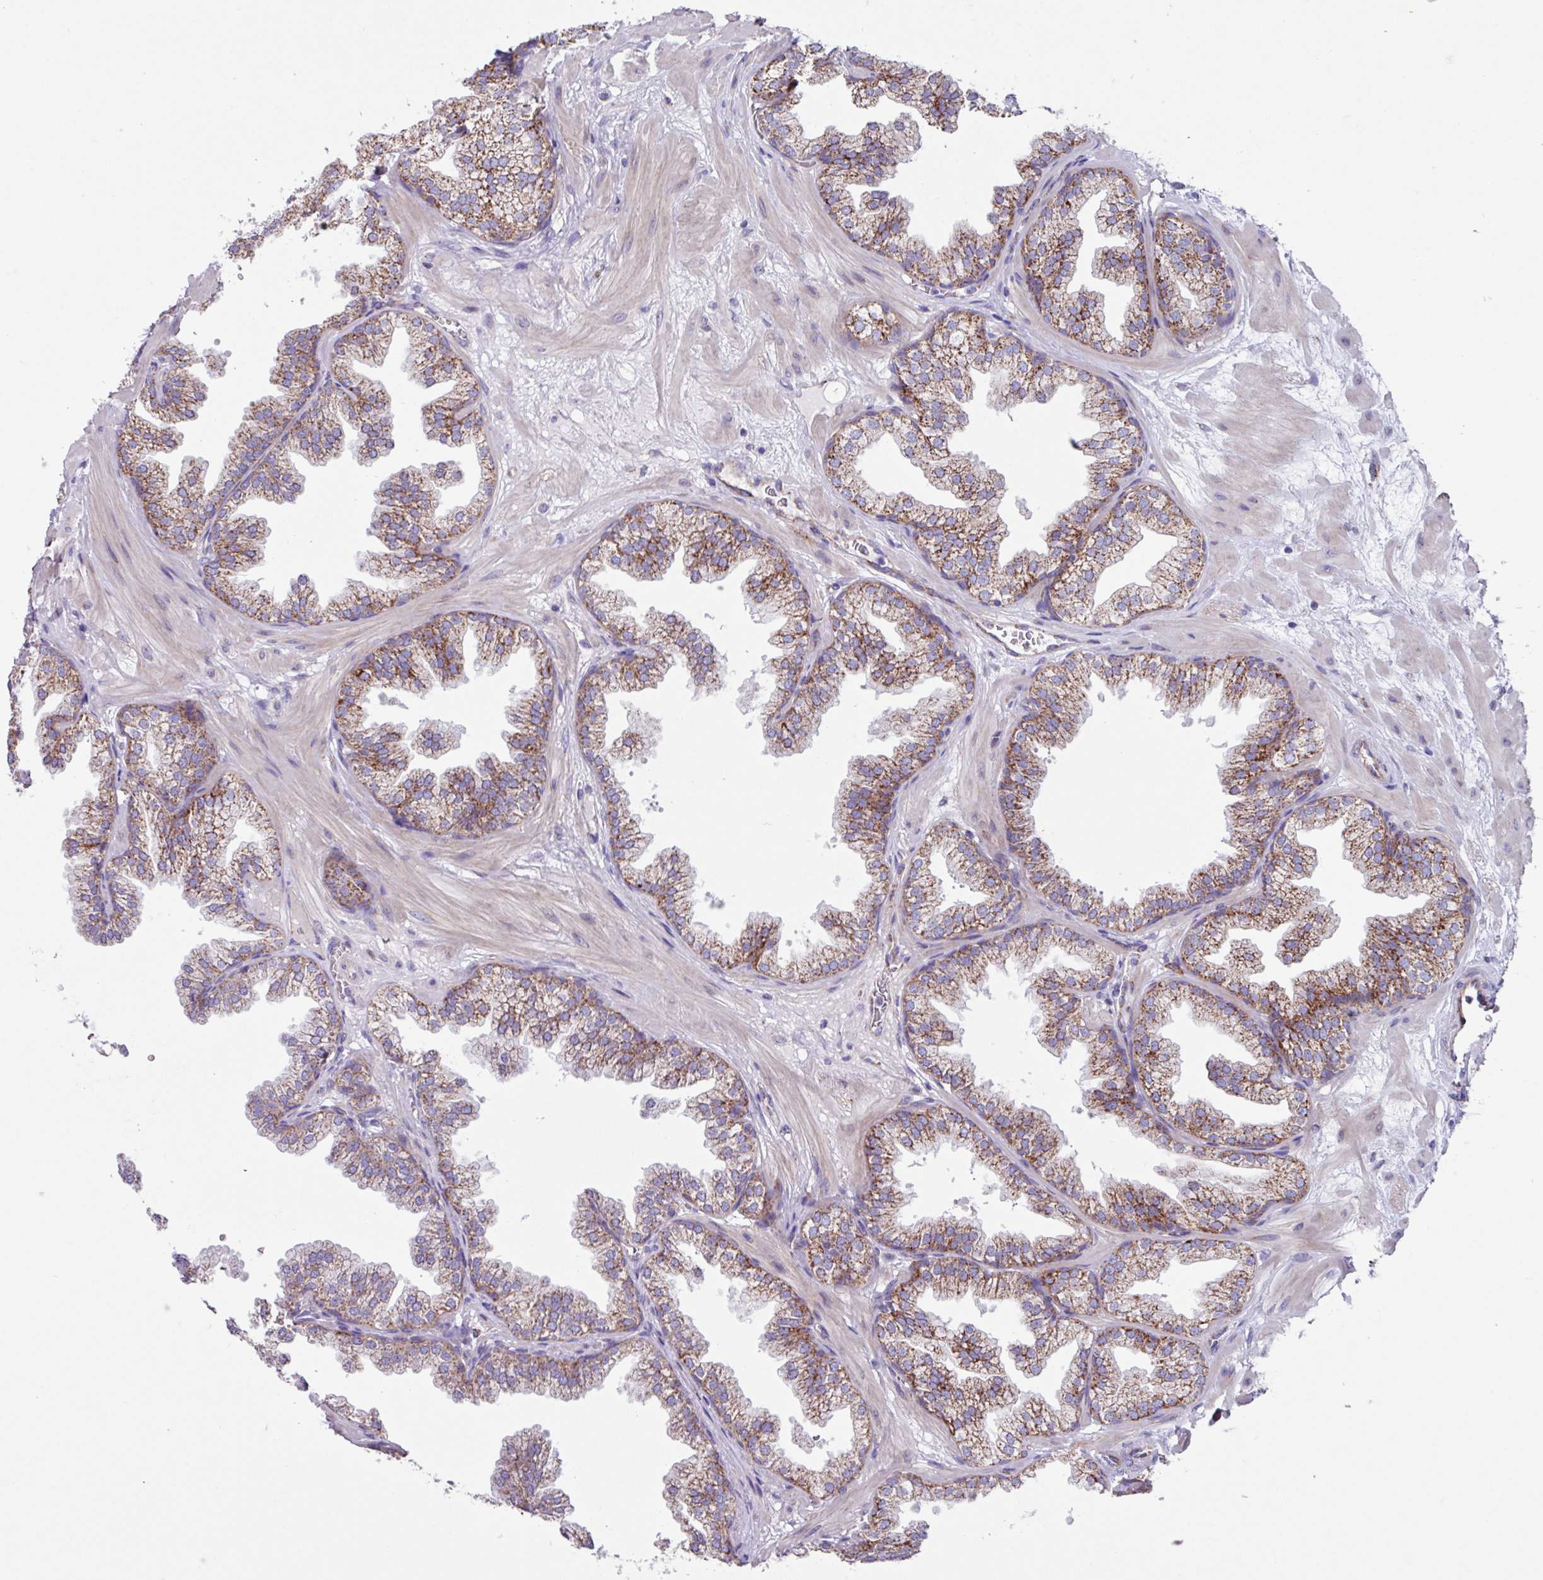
{"staining": {"intensity": "moderate", "quantity": ">75%", "location": "cytoplasmic/membranous"}, "tissue": "prostate", "cell_type": "Glandular cells", "image_type": "normal", "snomed": [{"axis": "morphology", "description": "Normal tissue, NOS"}, {"axis": "topography", "description": "Prostate"}], "caption": "Protein staining displays moderate cytoplasmic/membranous positivity in about >75% of glandular cells in unremarkable prostate.", "gene": "OTULIN", "patient": {"sex": "male", "age": 37}}